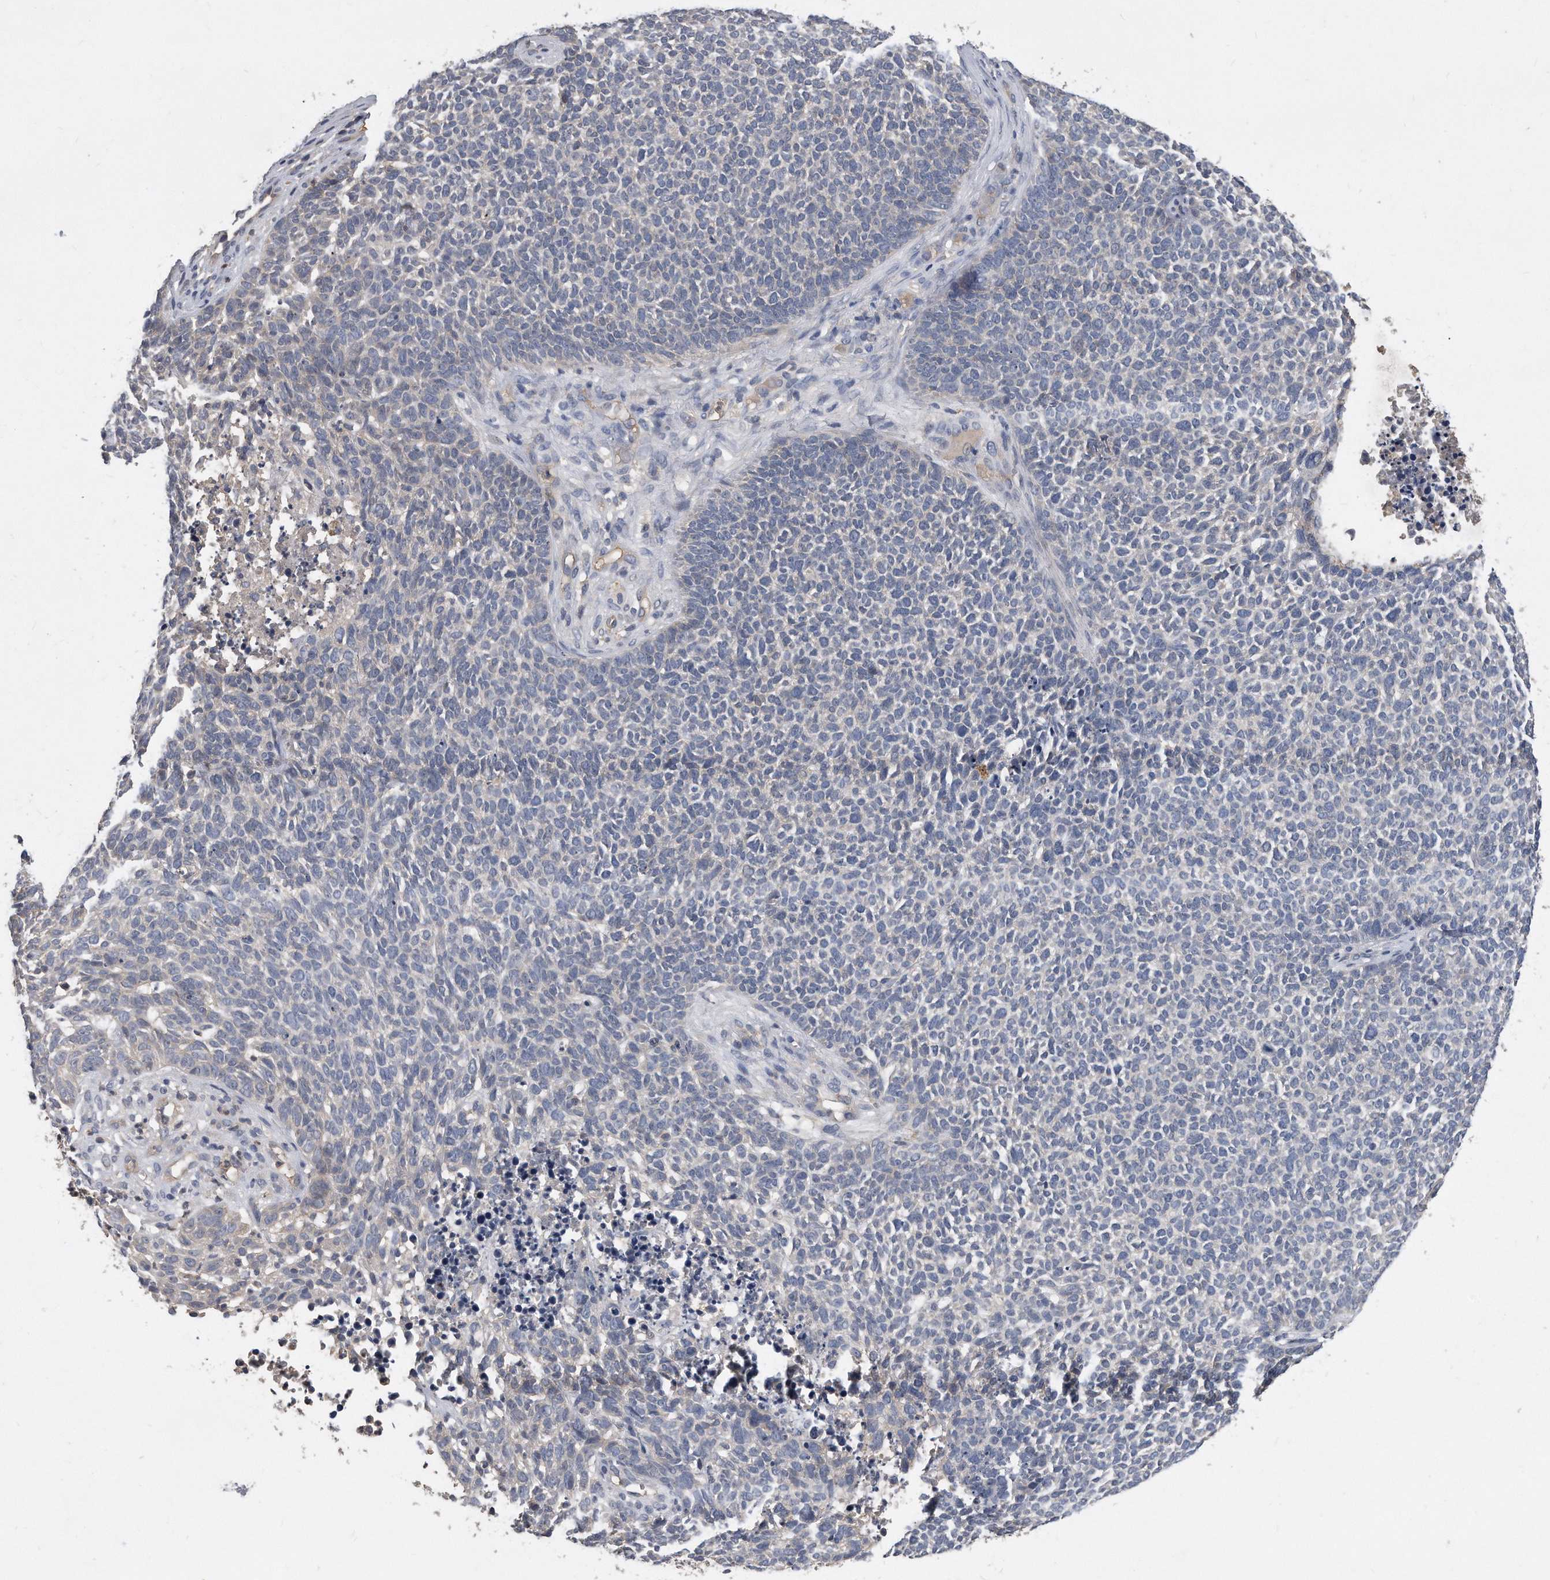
{"staining": {"intensity": "negative", "quantity": "none", "location": "none"}, "tissue": "skin cancer", "cell_type": "Tumor cells", "image_type": "cancer", "snomed": [{"axis": "morphology", "description": "Basal cell carcinoma"}, {"axis": "topography", "description": "Skin"}], "caption": "Immunohistochemical staining of basal cell carcinoma (skin) demonstrates no significant expression in tumor cells. Brightfield microscopy of IHC stained with DAB (brown) and hematoxylin (blue), captured at high magnification.", "gene": "HOMER3", "patient": {"sex": "female", "age": 84}}